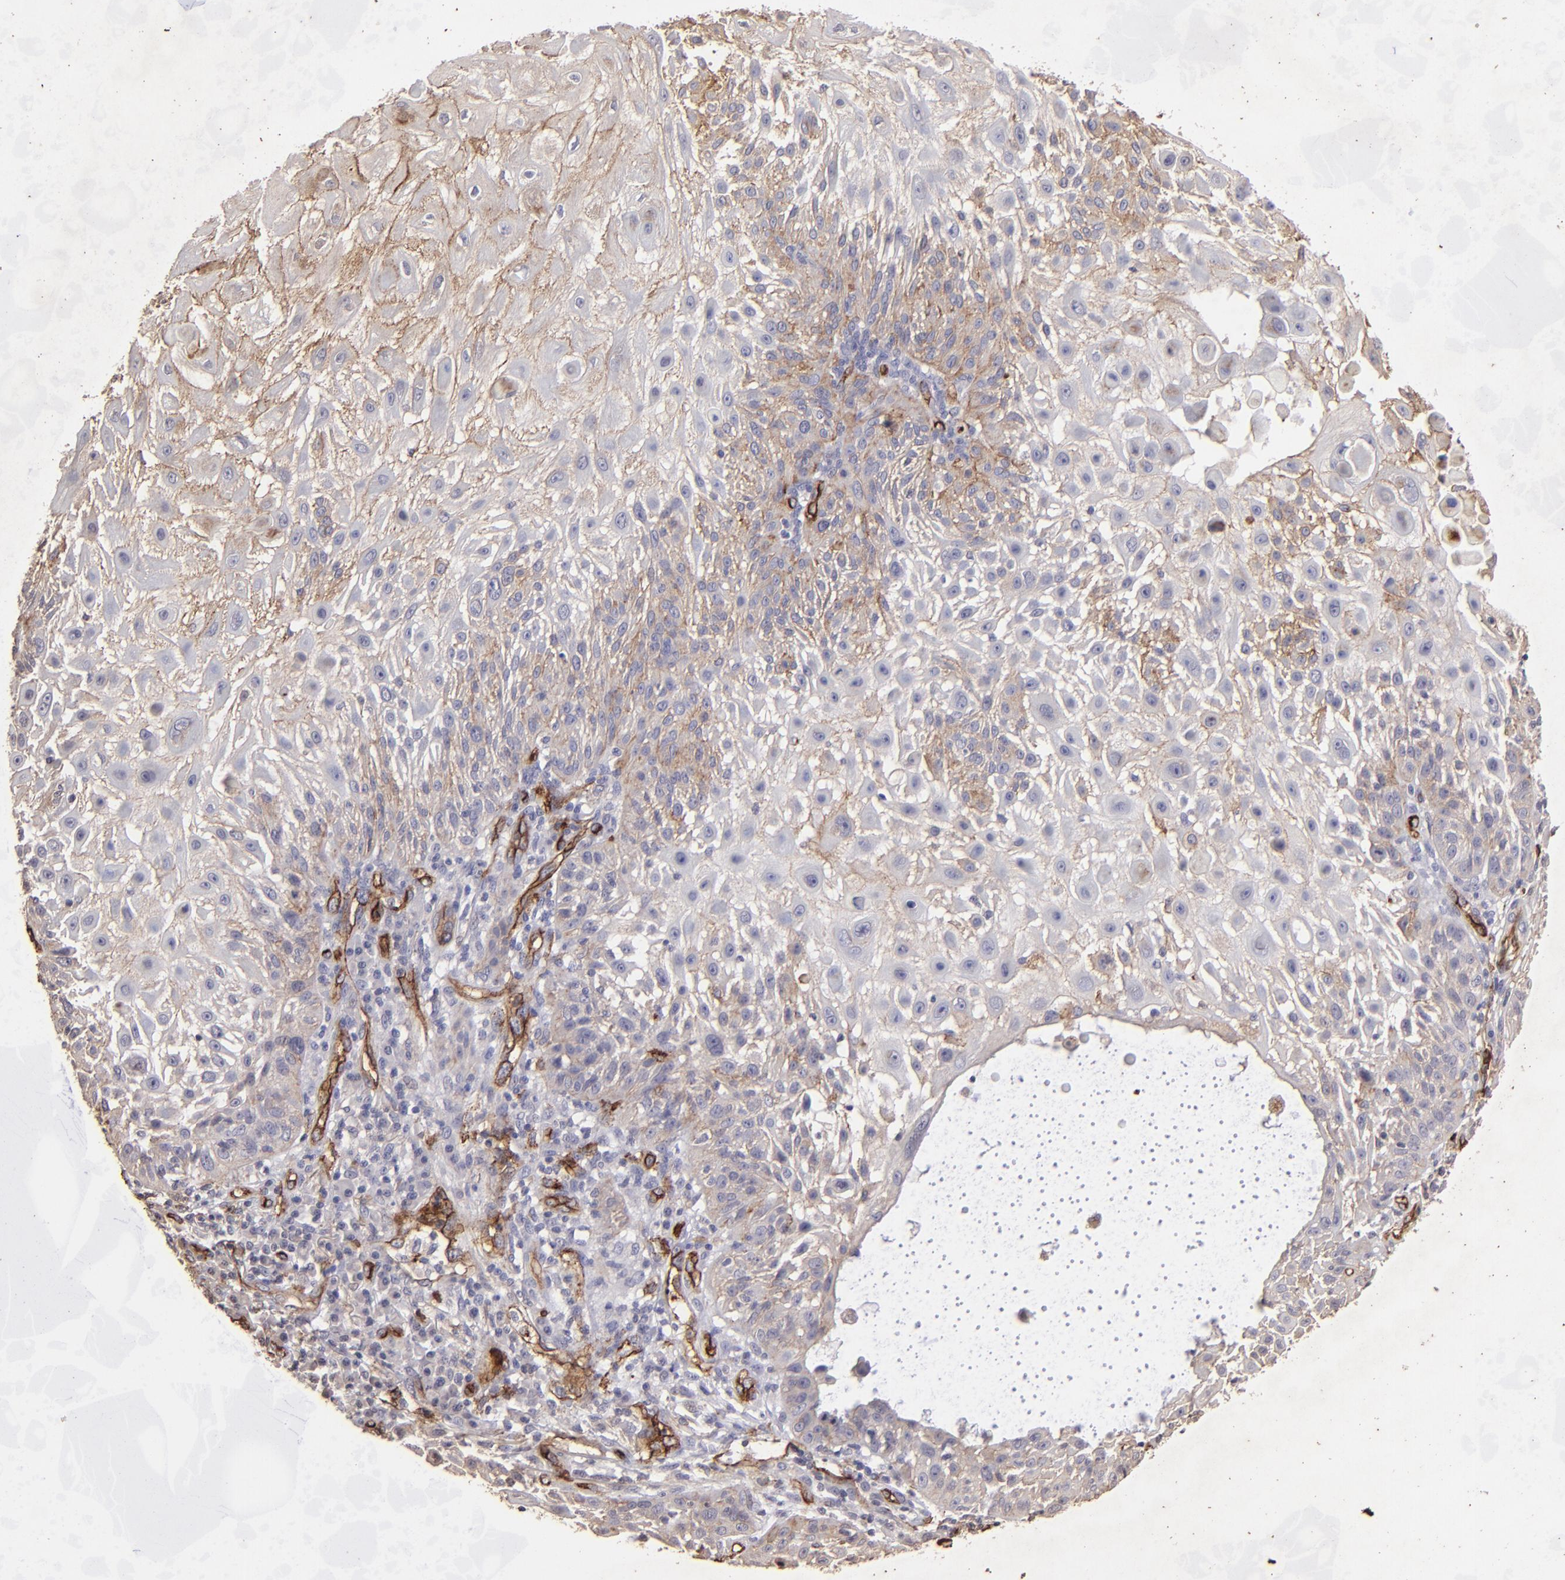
{"staining": {"intensity": "negative", "quantity": "none", "location": "none"}, "tissue": "skin cancer", "cell_type": "Tumor cells", "image_type": "cancer", "snomed": [{"axis": "morphology", "description": "Squamous cell carcinoma, NOS"}, {"axis": "topography", "description": "Skin"}], "caption": "High power microscopy photomicrograph of an immunohistochemistry histopathology image of skin cancer (squamous cell carcinoma), revealing no significant staining in tumor cells.", "gene": "DYSF", "patient": {"sex": "female", "age": 89}}